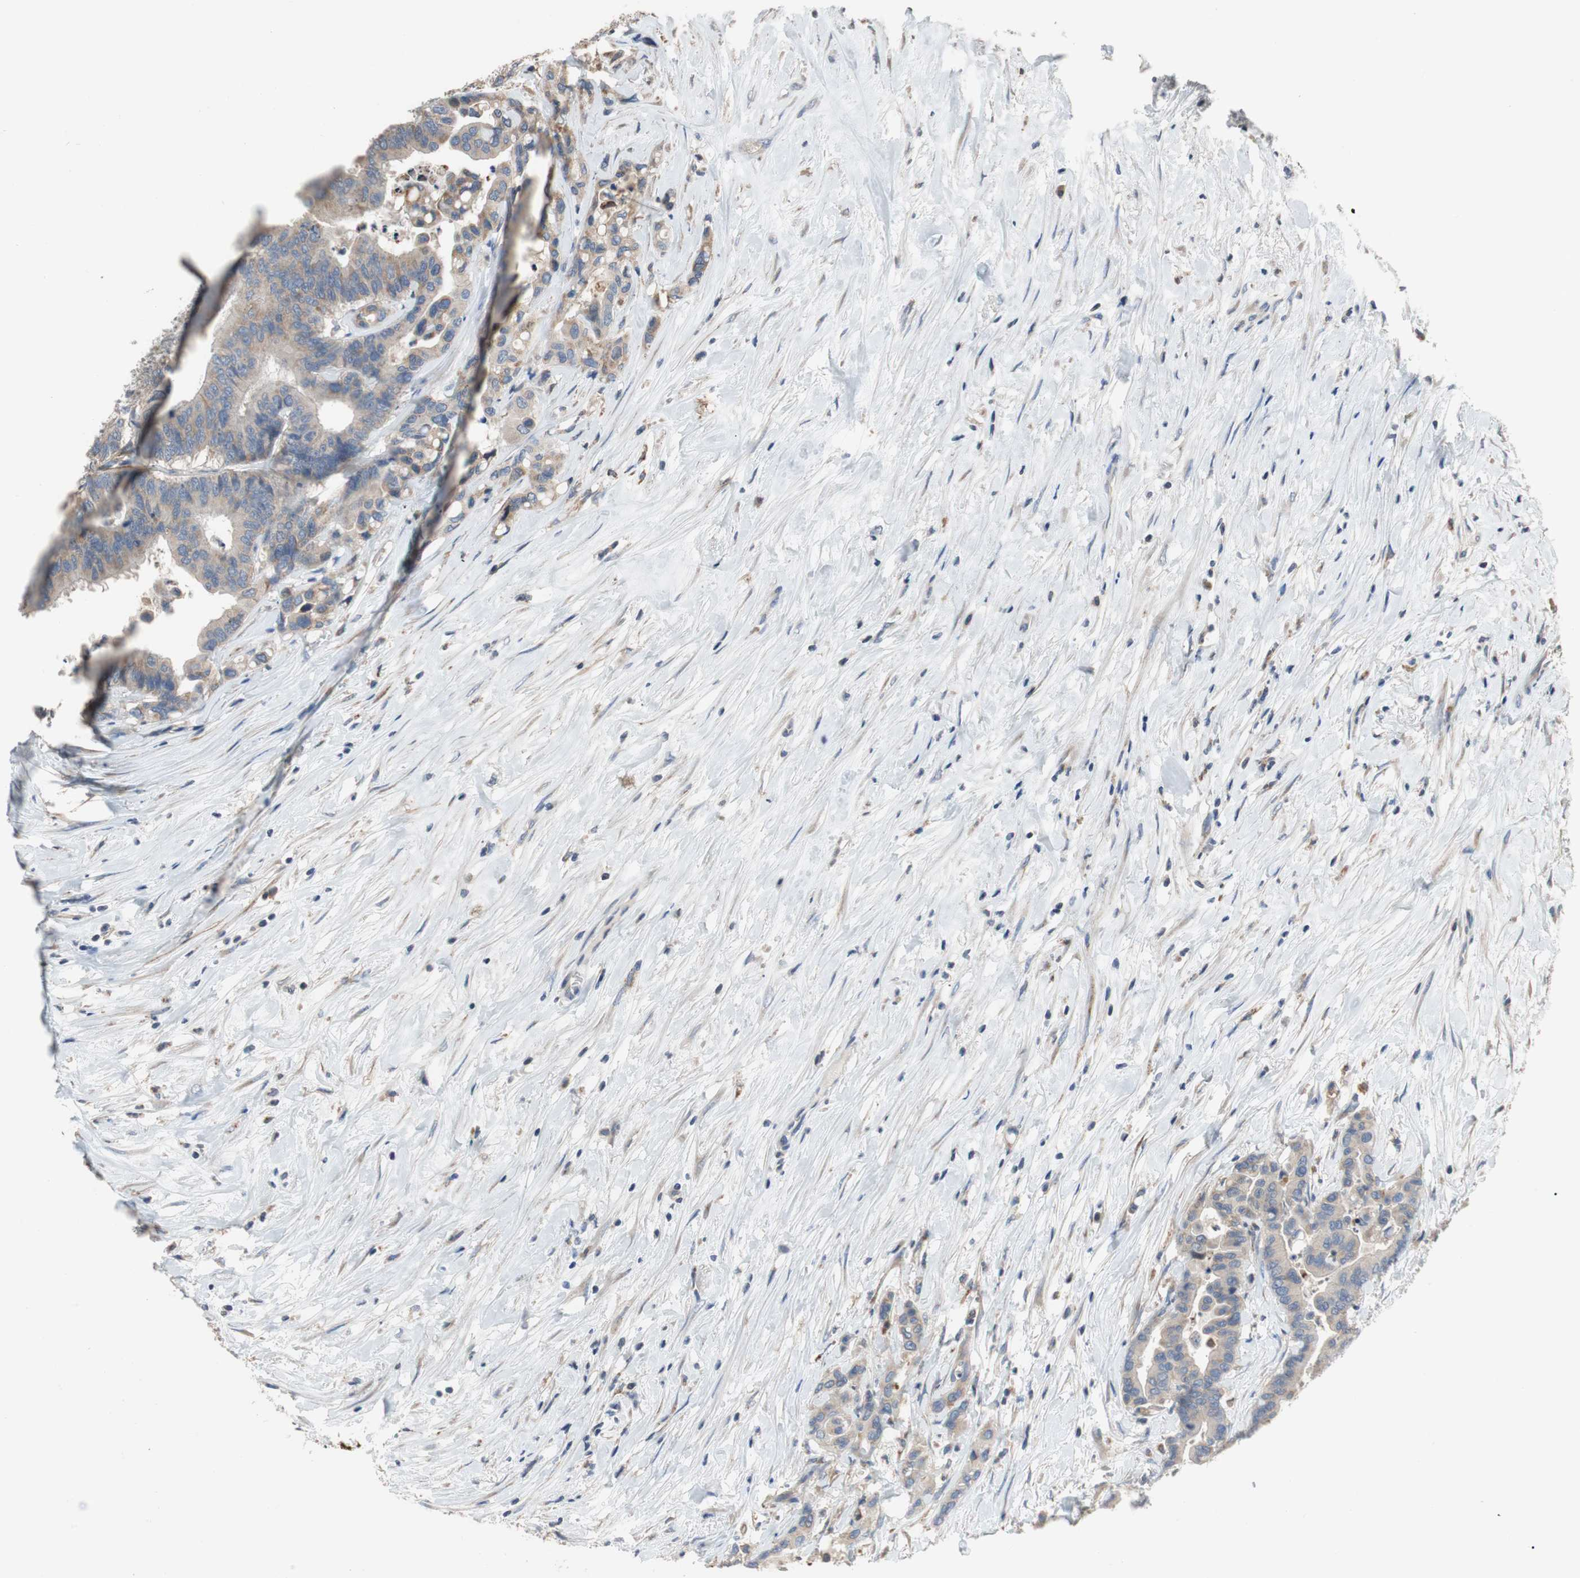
{"staining": {"intensity": "weak", "quantity": ">75%", "location": "cytoplasmic/membranous"}, "tissue": "colorectal cancer", "cell_type": "Tumor cells", "image_type": "cancer", "snomed": [{"axis": "morphology", "description": "Normal tissue, NOS"}, {"axis": "morphology", "description": "Adenocarcinoma, NOS"}, {"axis": "topography", "description": "Colon"}], "caption": "Human colorectal adenocarcinoma stained with a protein marker shows weak staining in tumor cells.", "gene": "ALPL", "patient": {"sex": "male", "age": 82}}